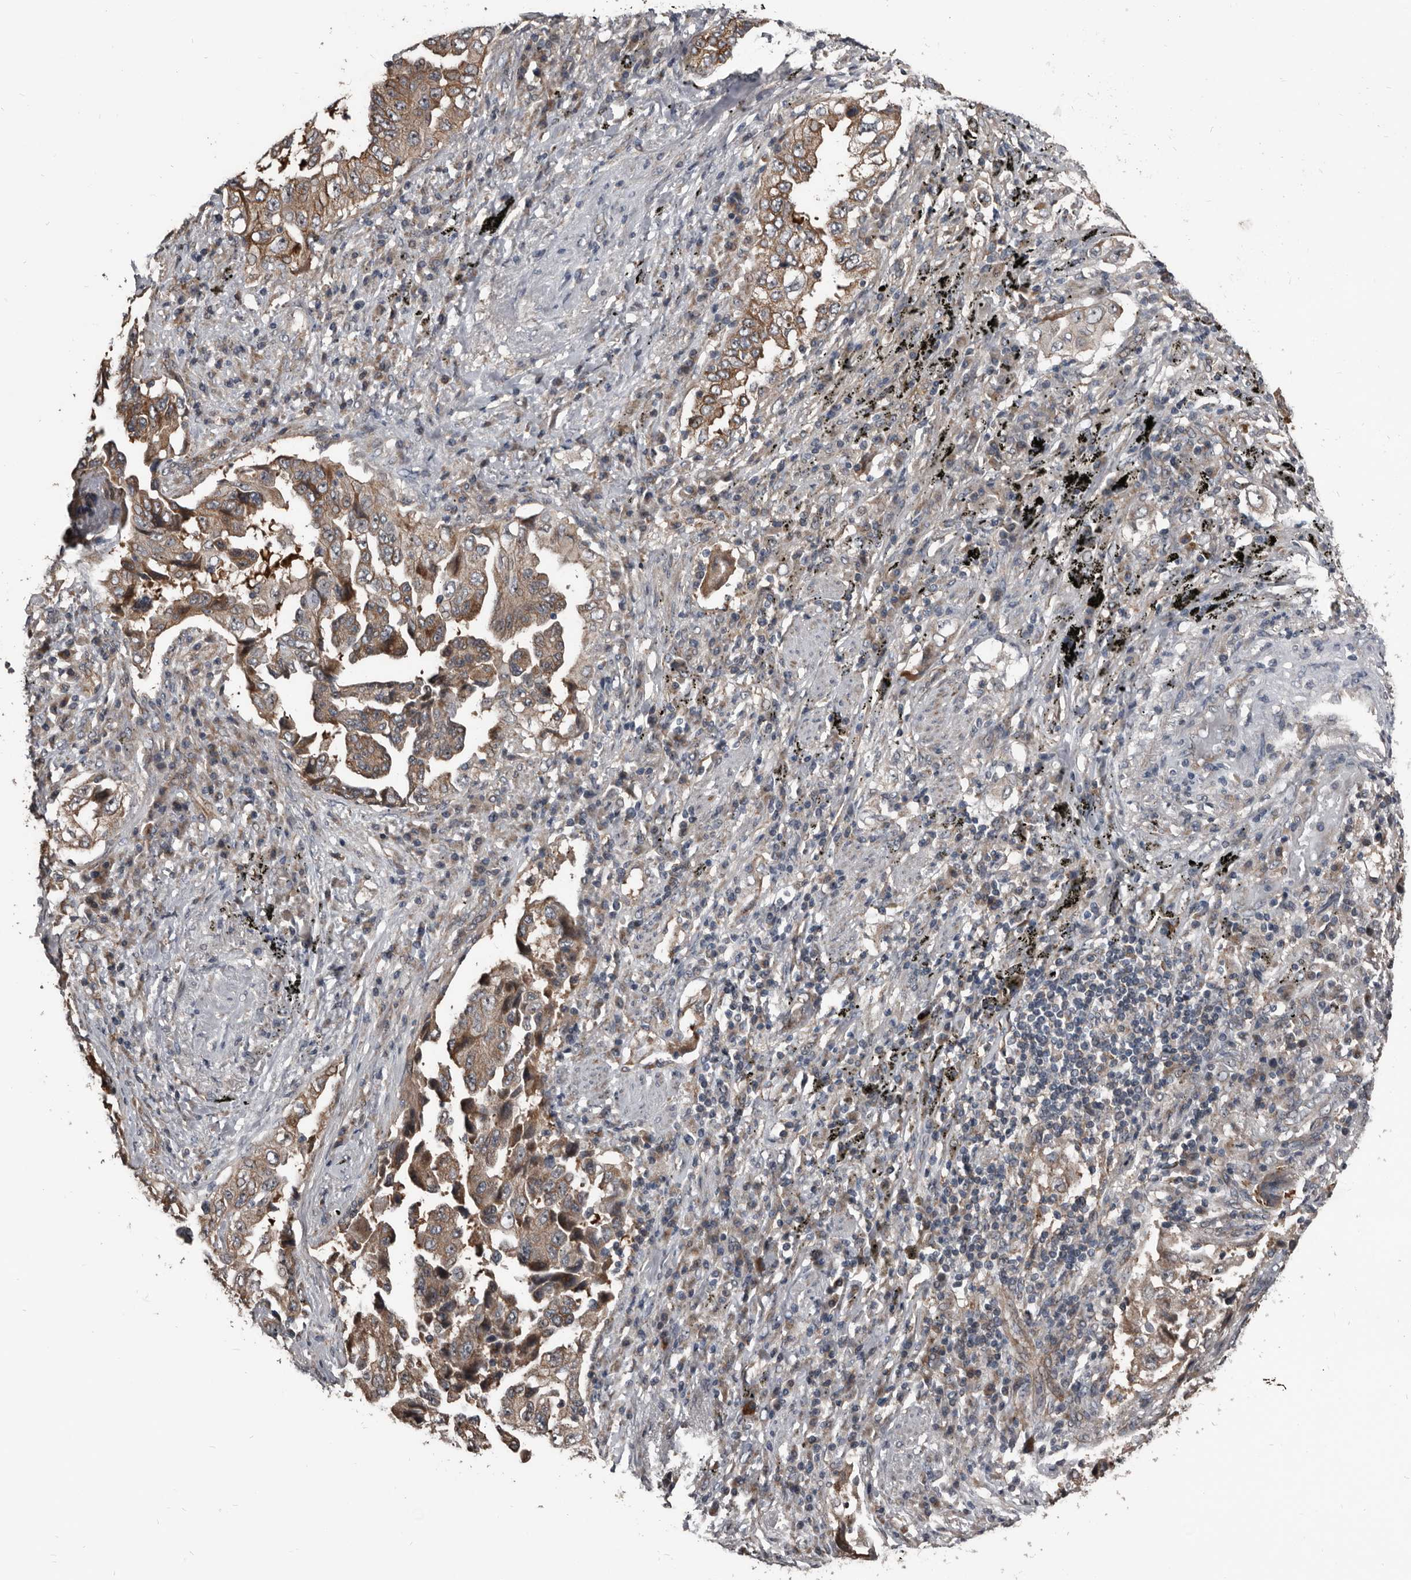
{"staining": {"intensity": "moderate", "quantity": ">75%", "location": "cytoplasmic/membranous"}, "tissue": "lung cancer", "cell_type": "Tumor cells", "image_type": "cancer", "snomed": [{"axis": "morphology", "description": "Adenocarcinoma, NOS"}, {"axis": "topography", "description": "Lung"}], "caption": "This is an image of immunohistochemistry staining of lung cancer, which shows moderate positivity in the cytoplasmic/membranous of tumor cells.", "gene": "DHPS", "patient": {"sex": "female", "age": 51}}